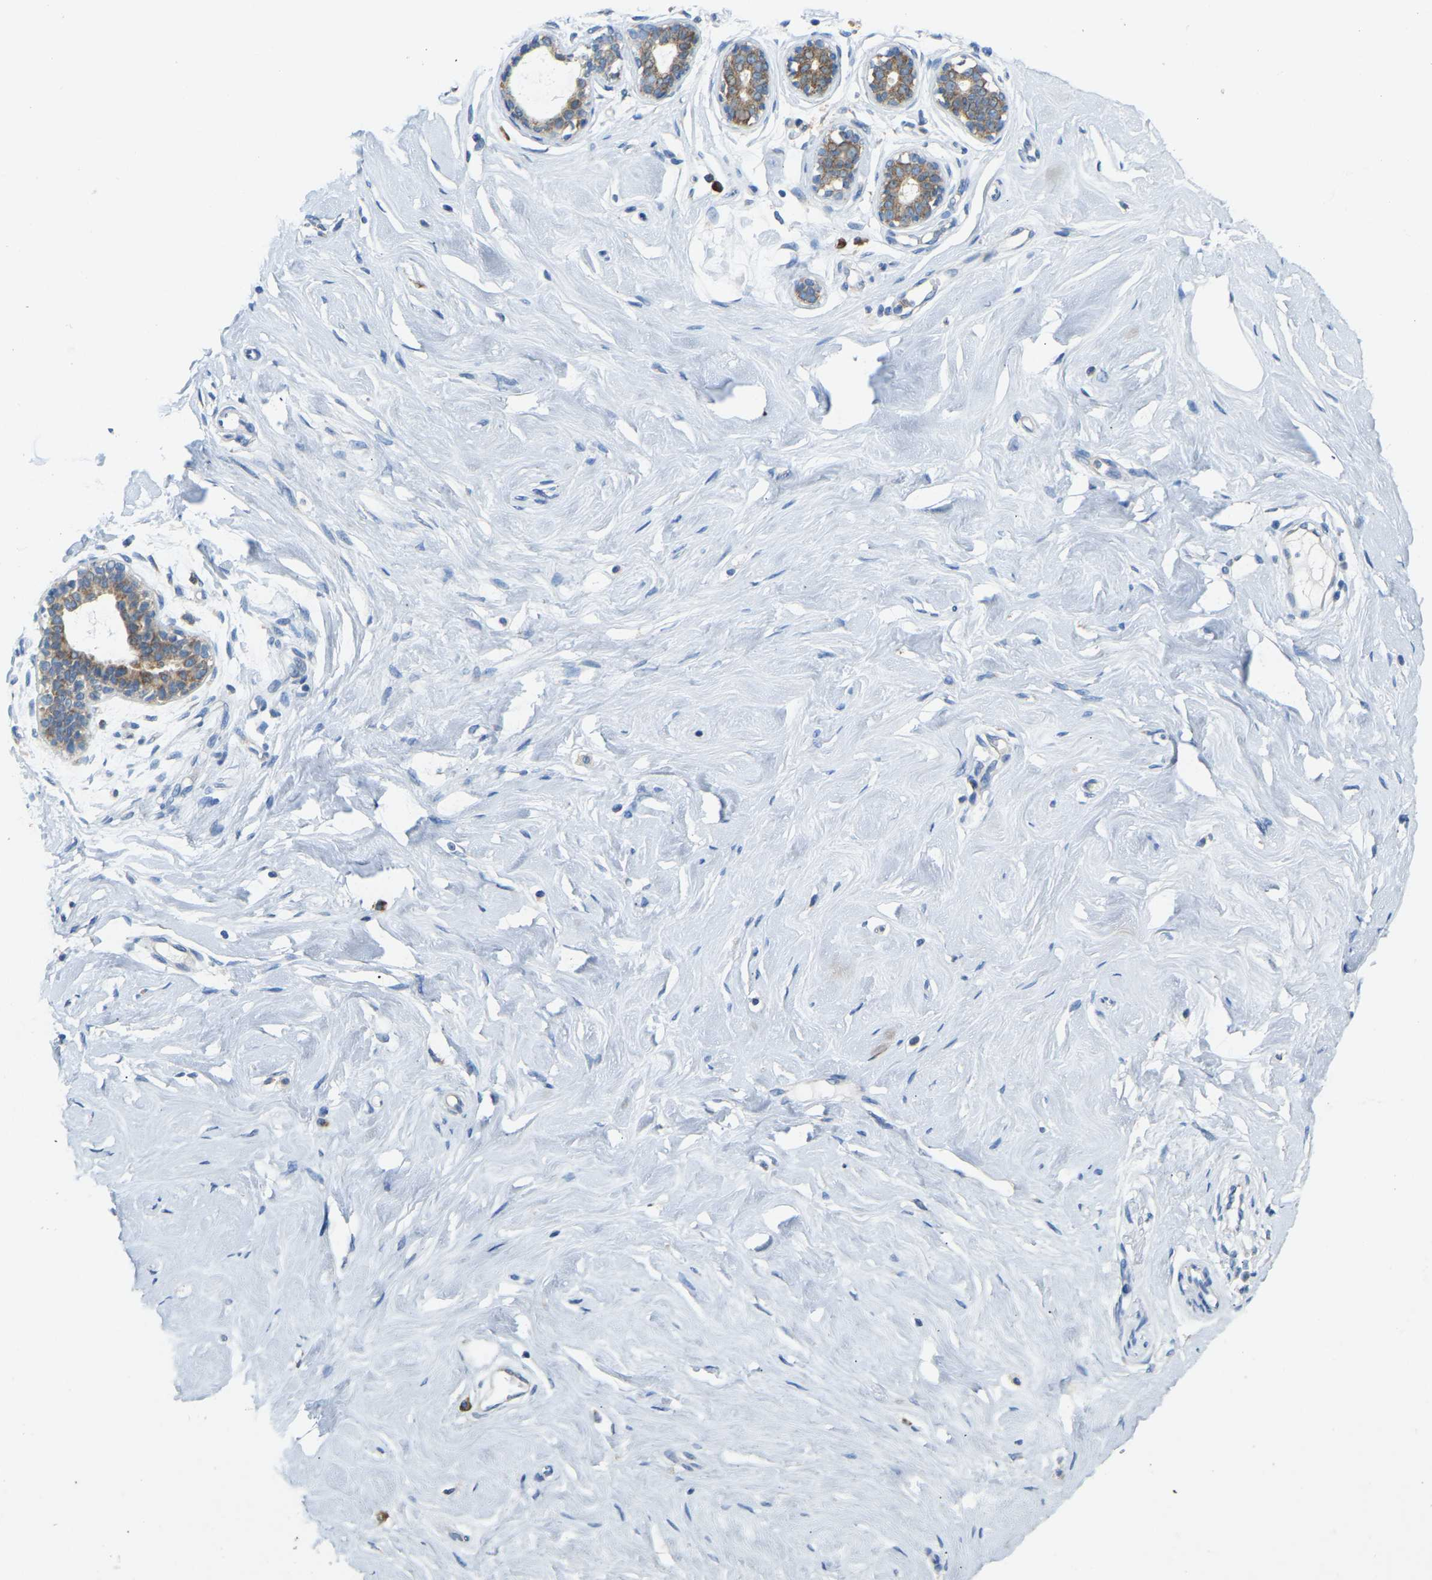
{"staining": {"intensity": "negative", "quantity": "none", "location": "none"}, "tissue": "breast", "cell_type": "Adipocytes", "image_type": "normal", "snomed": [{"axis": "morphology", "description": "Normal tissue, NOS"}, {"axis": "topography", "description": "Breast"}], "caption": "IHC of normal human breast demonstrates no expression in adipocytes.", "gene": "SND1", "patient": {"sex": "female", "age": 23}}